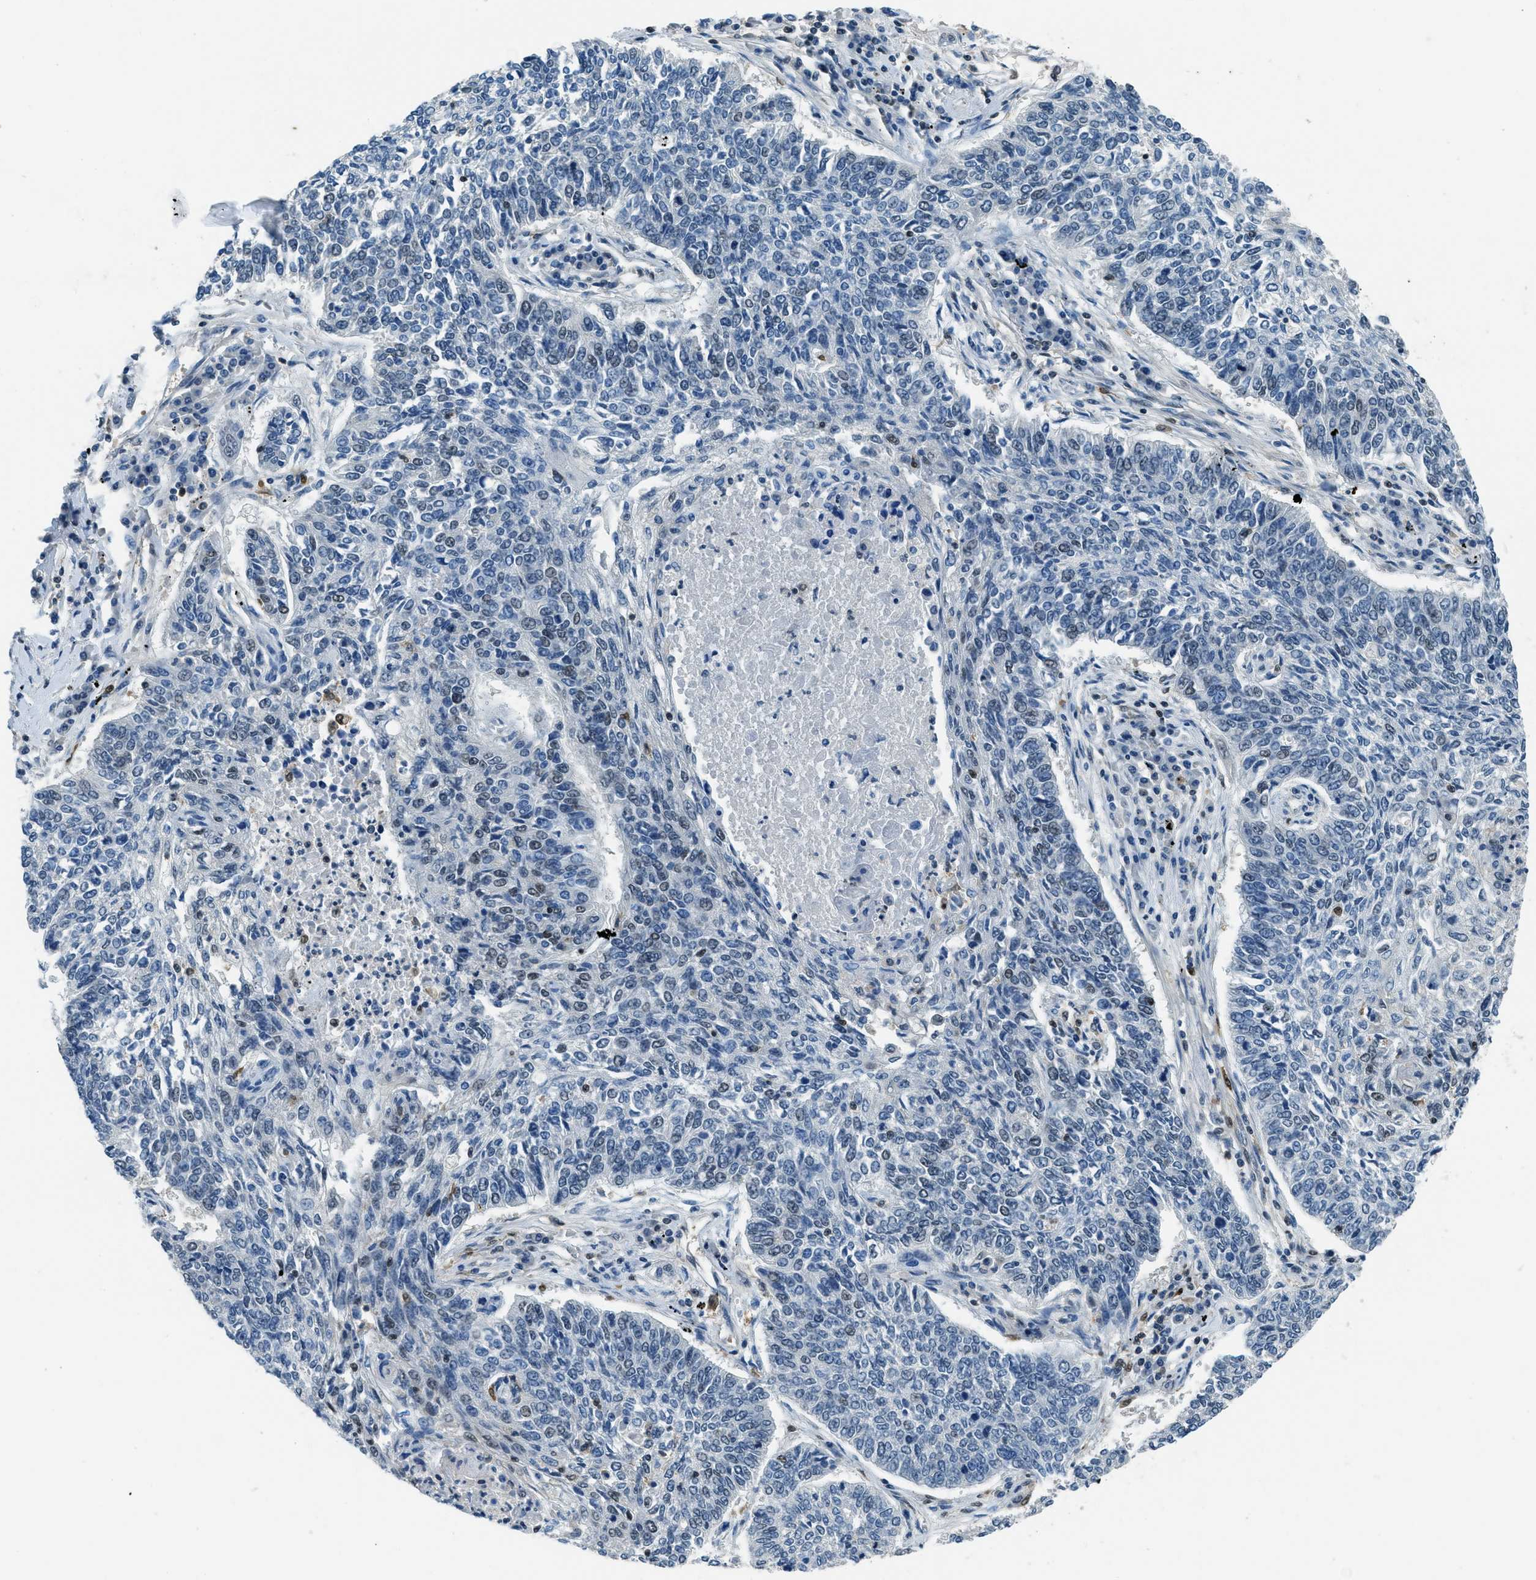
{"staining": {"intensity": "weak", "quantity": "<25%", "location": "nuclear"}, "tissue": "lung cancer", "cell_type": "Tumor cells", "image_type": "cancer", "snomed": [{"axis": "morphology", "description": "Normal tissue, NOS"}, {"axis": "morphology", "description": "Squamous cell carcinoma, NOS"}, {"axis": "topography", "description": "Cartilage tissue"}, {"axis": "topography", "description": "Bronchus"}, {"axis": "topography", "description": "Lung"}], "caption": "DAB immunohistochemical staining of human lung cancer displays no significant staining in tumor cells. (DAB immunohistochemistry (IHC) with hematoxylin counter stain).", "gene": "OGFR", "patient": {"sex": "female", "age": 49}}